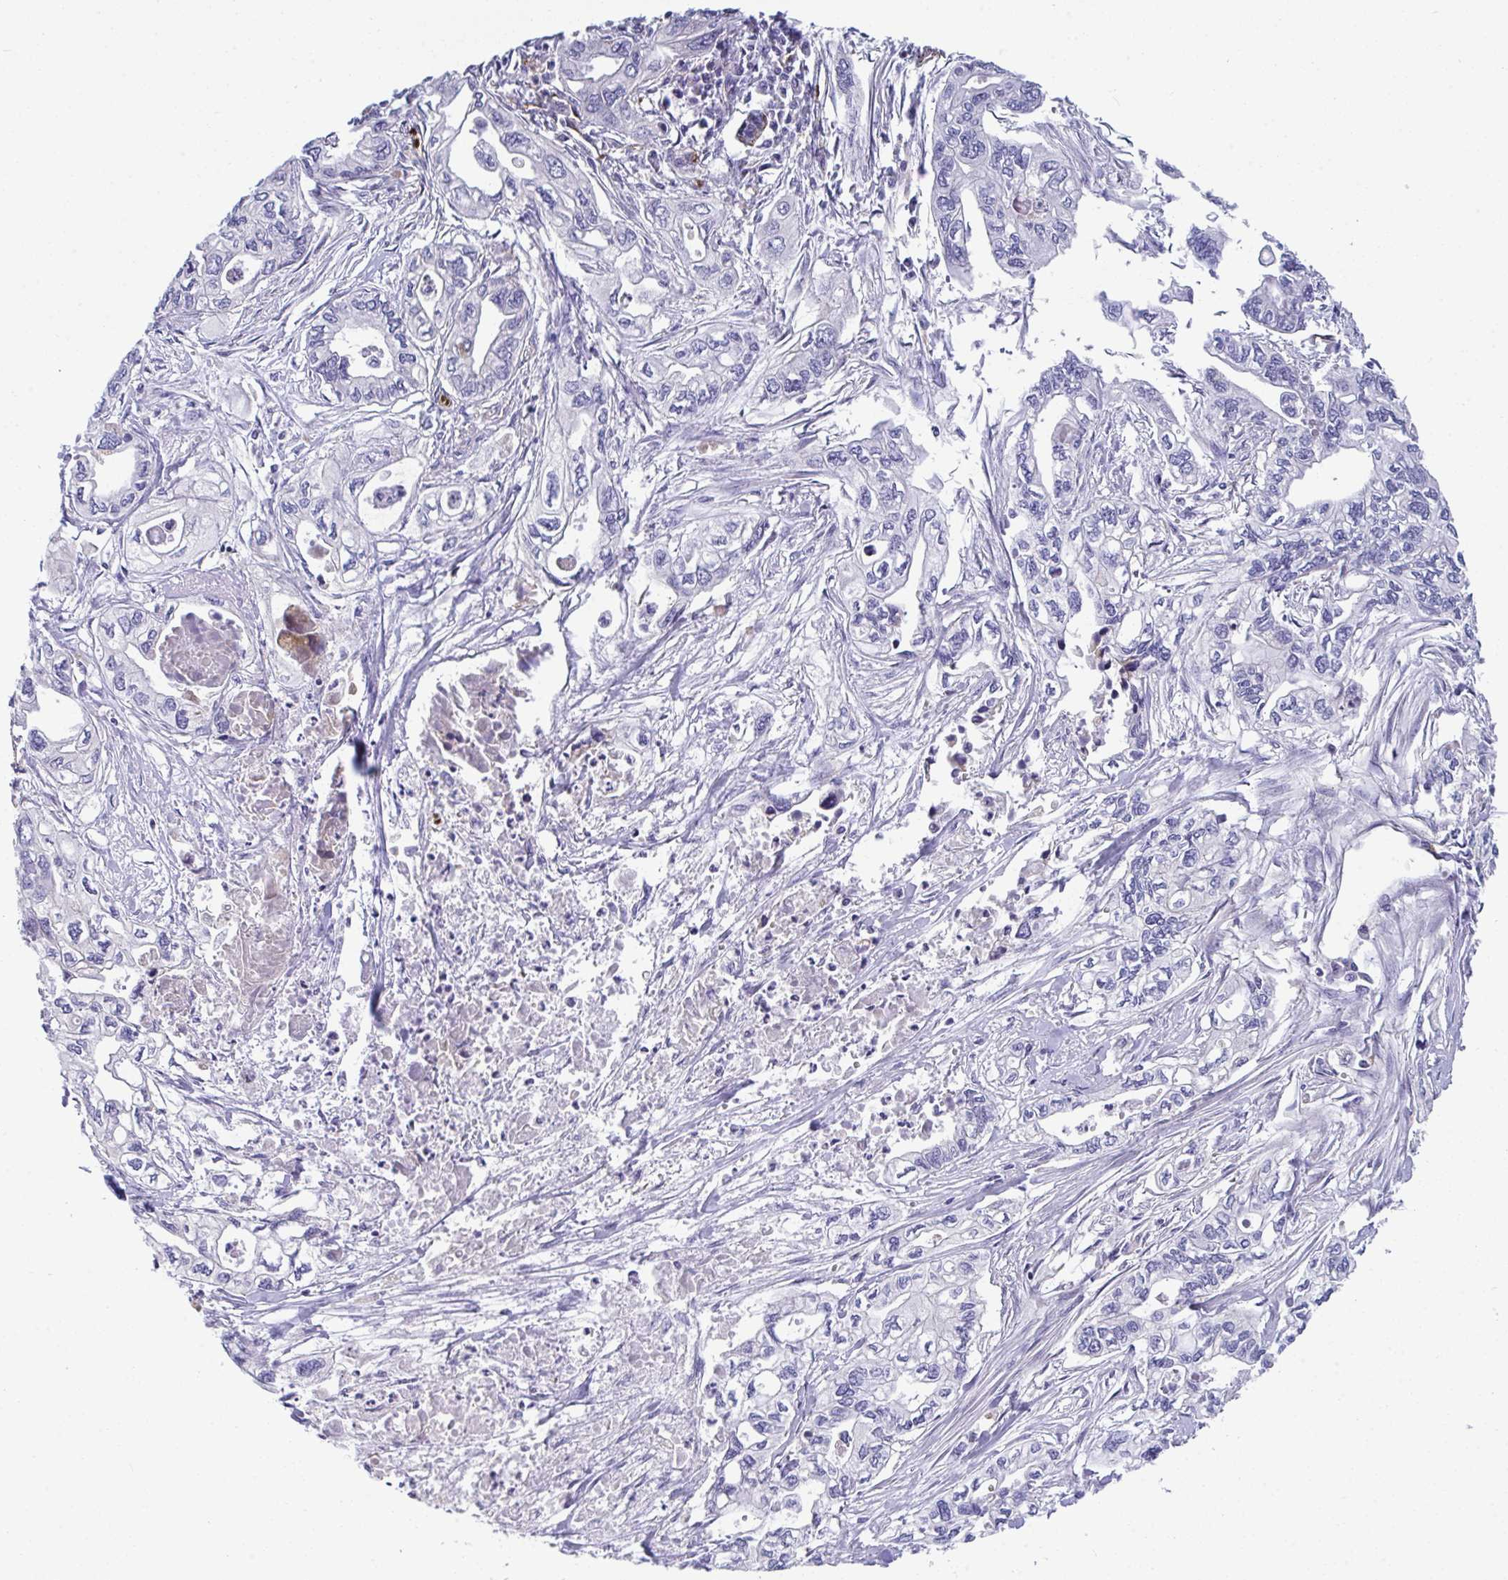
{"staining": {"intensity": "negative", "quantity": "none", "location": "none"}, "tissue": "pancreatic cancer", "cell_type": "Tumor cells", "image_type": "cancer", "snomed": [{"axis": "morphology", "description": "Adenocarcinoma, NOS"}, {"axis": "topography", "description": "Pancreas"}], "caption": "Adenocarcinoma (pancreatic) was stained to show a protein in brown. There is no significant staining in tumor cells. (DAB (3,3'-diaminobenzidine) IHC with hematoxylin counter stain).", "gene": "TOR1AIP2", "patient": {"sex": "male", "age": 68}}